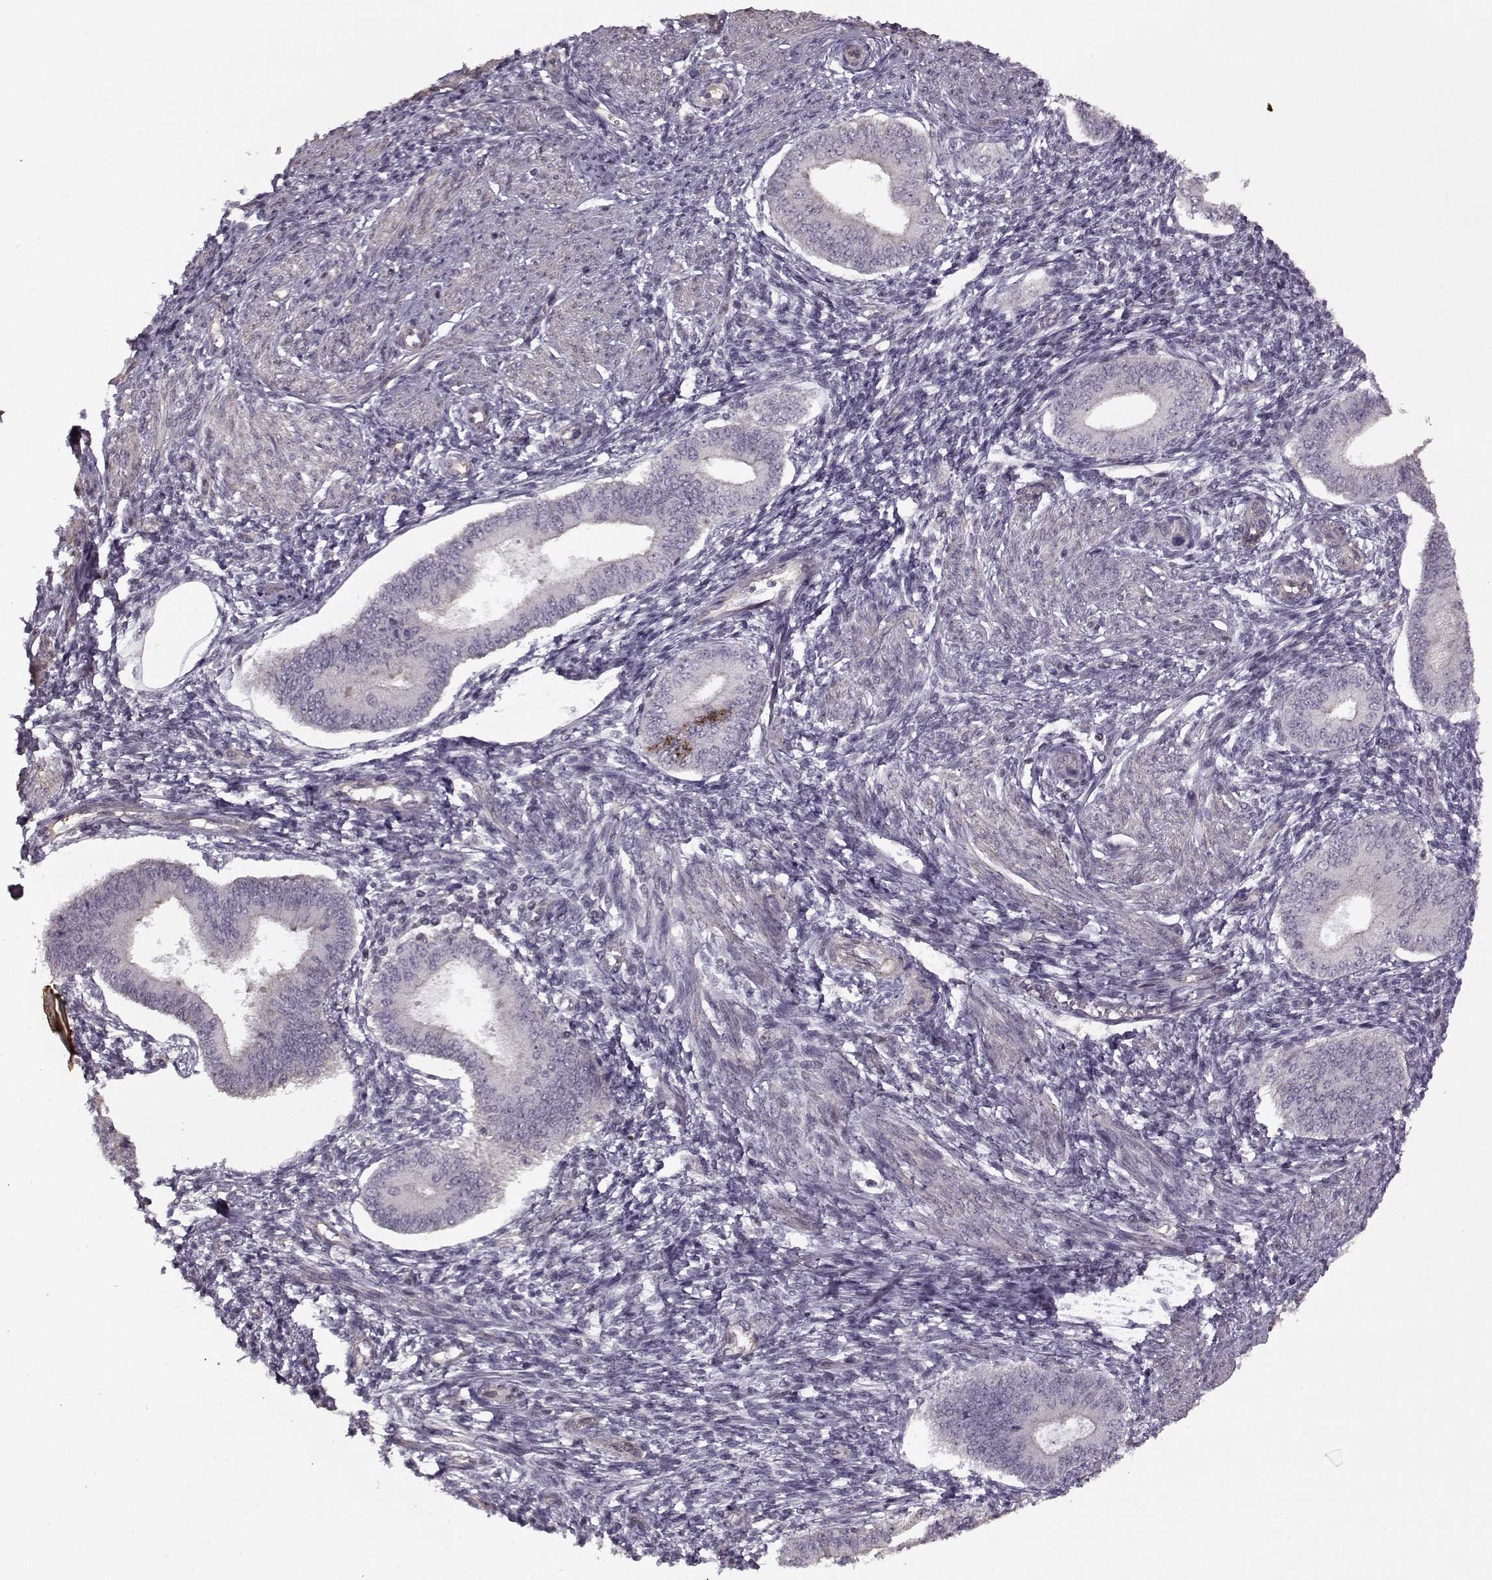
{"staining": {"intensity": "negative", "quantity": "none", "location": "none"}, "tissue": "endometrium", "cell_type": "Cells in endometrial stroma", "image_type": "normal", "snomed": [{"axis": "morphology", "description": "Normal tissue, NOS"}, {"axis": "topography", "description": "Endometrium"}], "caption": "Immunohistochemical staining of benign human endometrium shows no significant staining in cells in endometrial stroma. Brightfield microscopy of immunohistochemistry stained with DAB (3,3'-diaminobenzidine) (brown) and hematoxylin (blue), captured at high magnification.", "gene": "KRT9", "patient": {"sex": "female", "age": 42}}